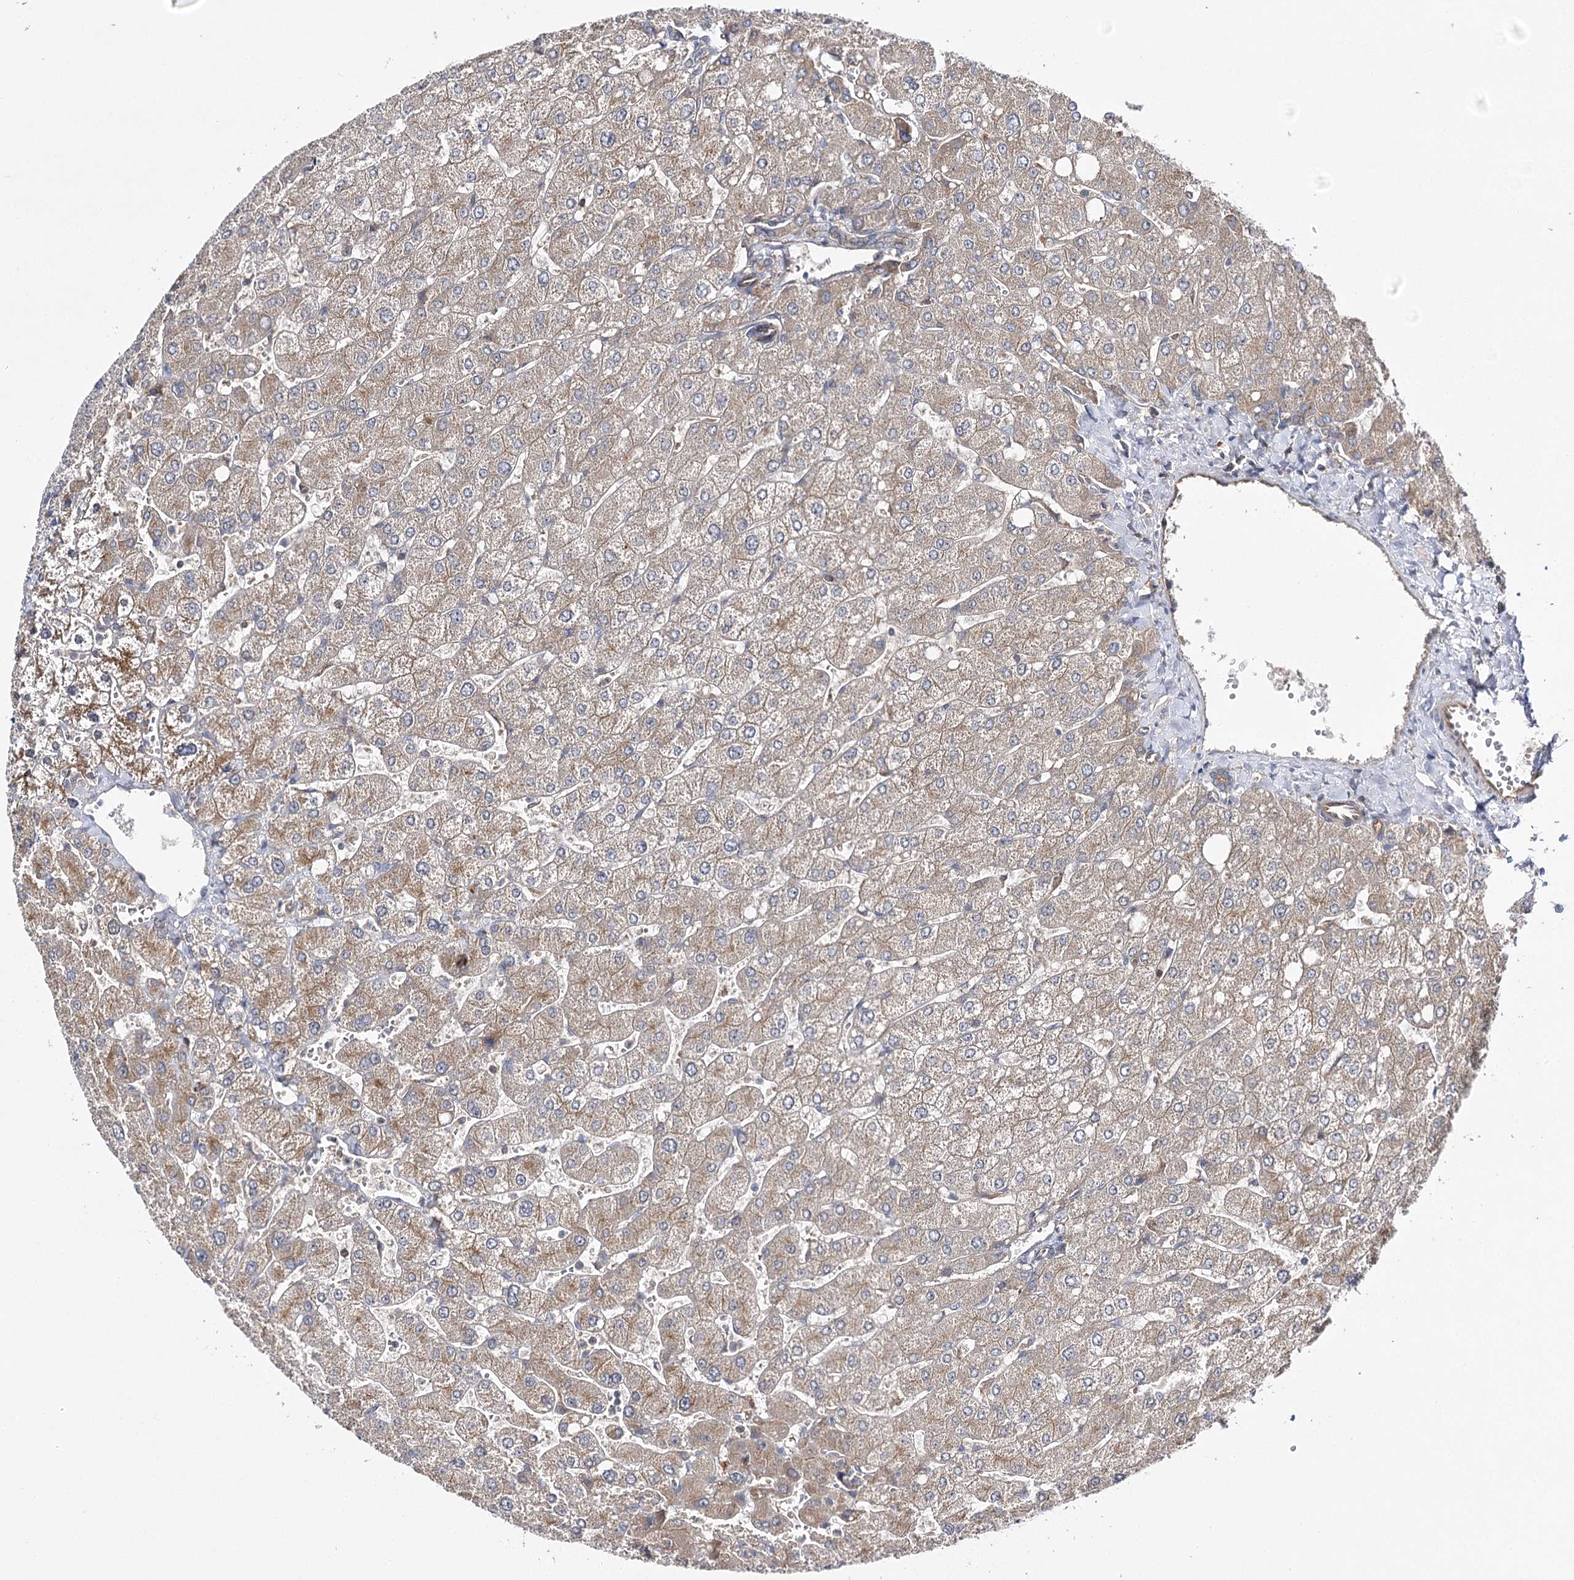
{"staining": {"intensity": "weak", "quantity": "25%-75%", "location": "cytoplasmic/membranous"}, "tissue": "liver", "cell_type": "Cholangiocytes", "image_type": "normal", "snomed": [{"axis": "morphology", "description": "Normal tissue, NOS"}, {"axis": "topography", "description": "Liver"}], "caption": "Liver stained for a protein (brown) exhibits weak cytoplasmic/membranous positive positivity in about 25%-75% of cholangiocytes.", "gene": "BCR", "patient": {"sex": "male", "age": 55}}